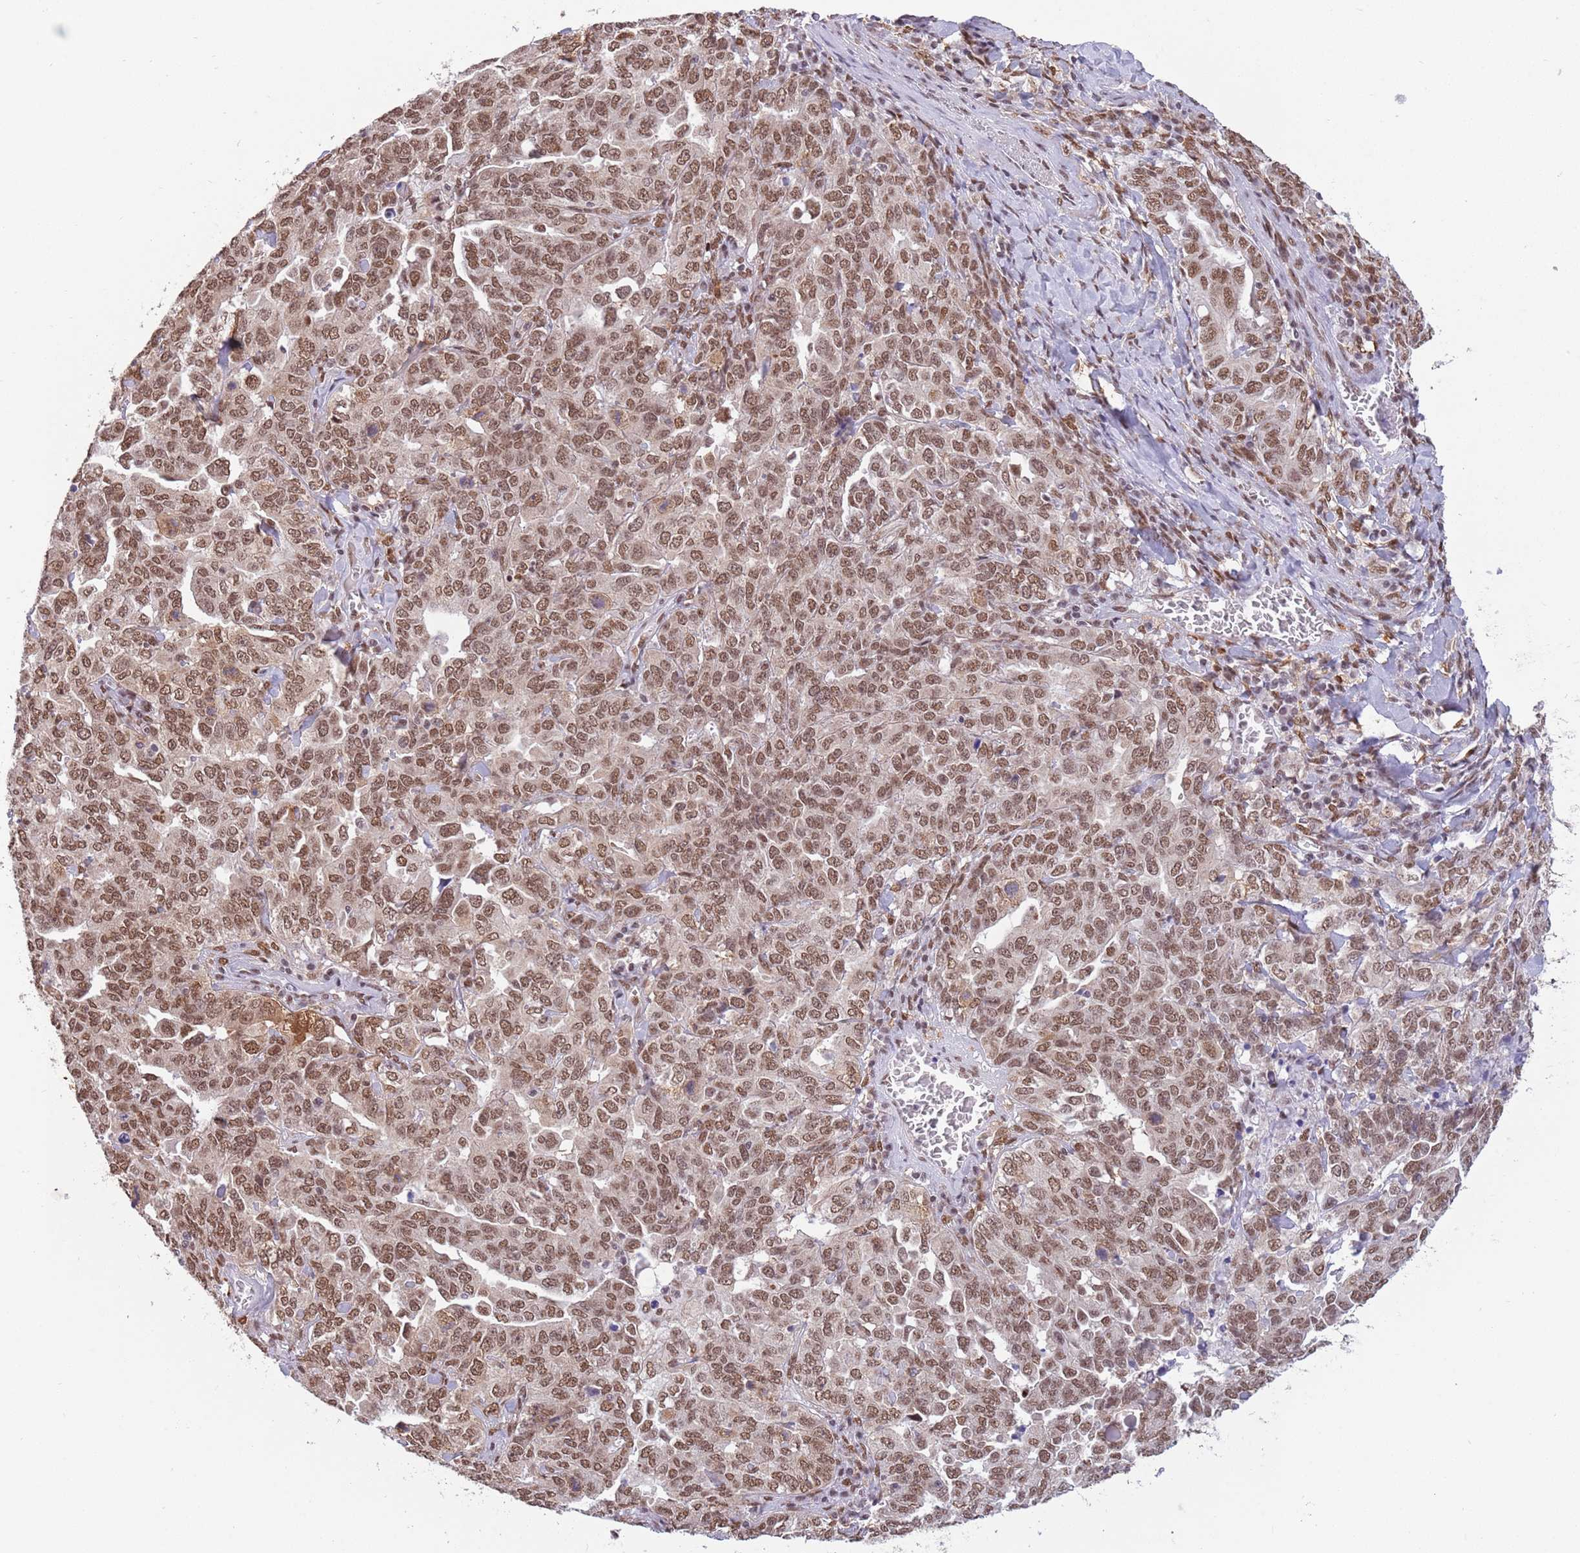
{"staining": {"intensity": "moderate", "quantity": ">75%", "location": "nuclear"}, "tissue": "ovarian cancer", "cell_type": "Tumor cells", "image_type": "cancer", "snomed": [{"axis": "morphology", "description": "Carcinoma, endometroid"}, {"axis": "topography", "description": "Ovary"}], "caption": "Ovarian endometroid carcinoma was stained to show a protein in brown. There is medium levels of moderate nuclear staining in about >75% of tumor cells.", "gene": "TRIM32", "patient": {"sex": "female", "age": 62}}